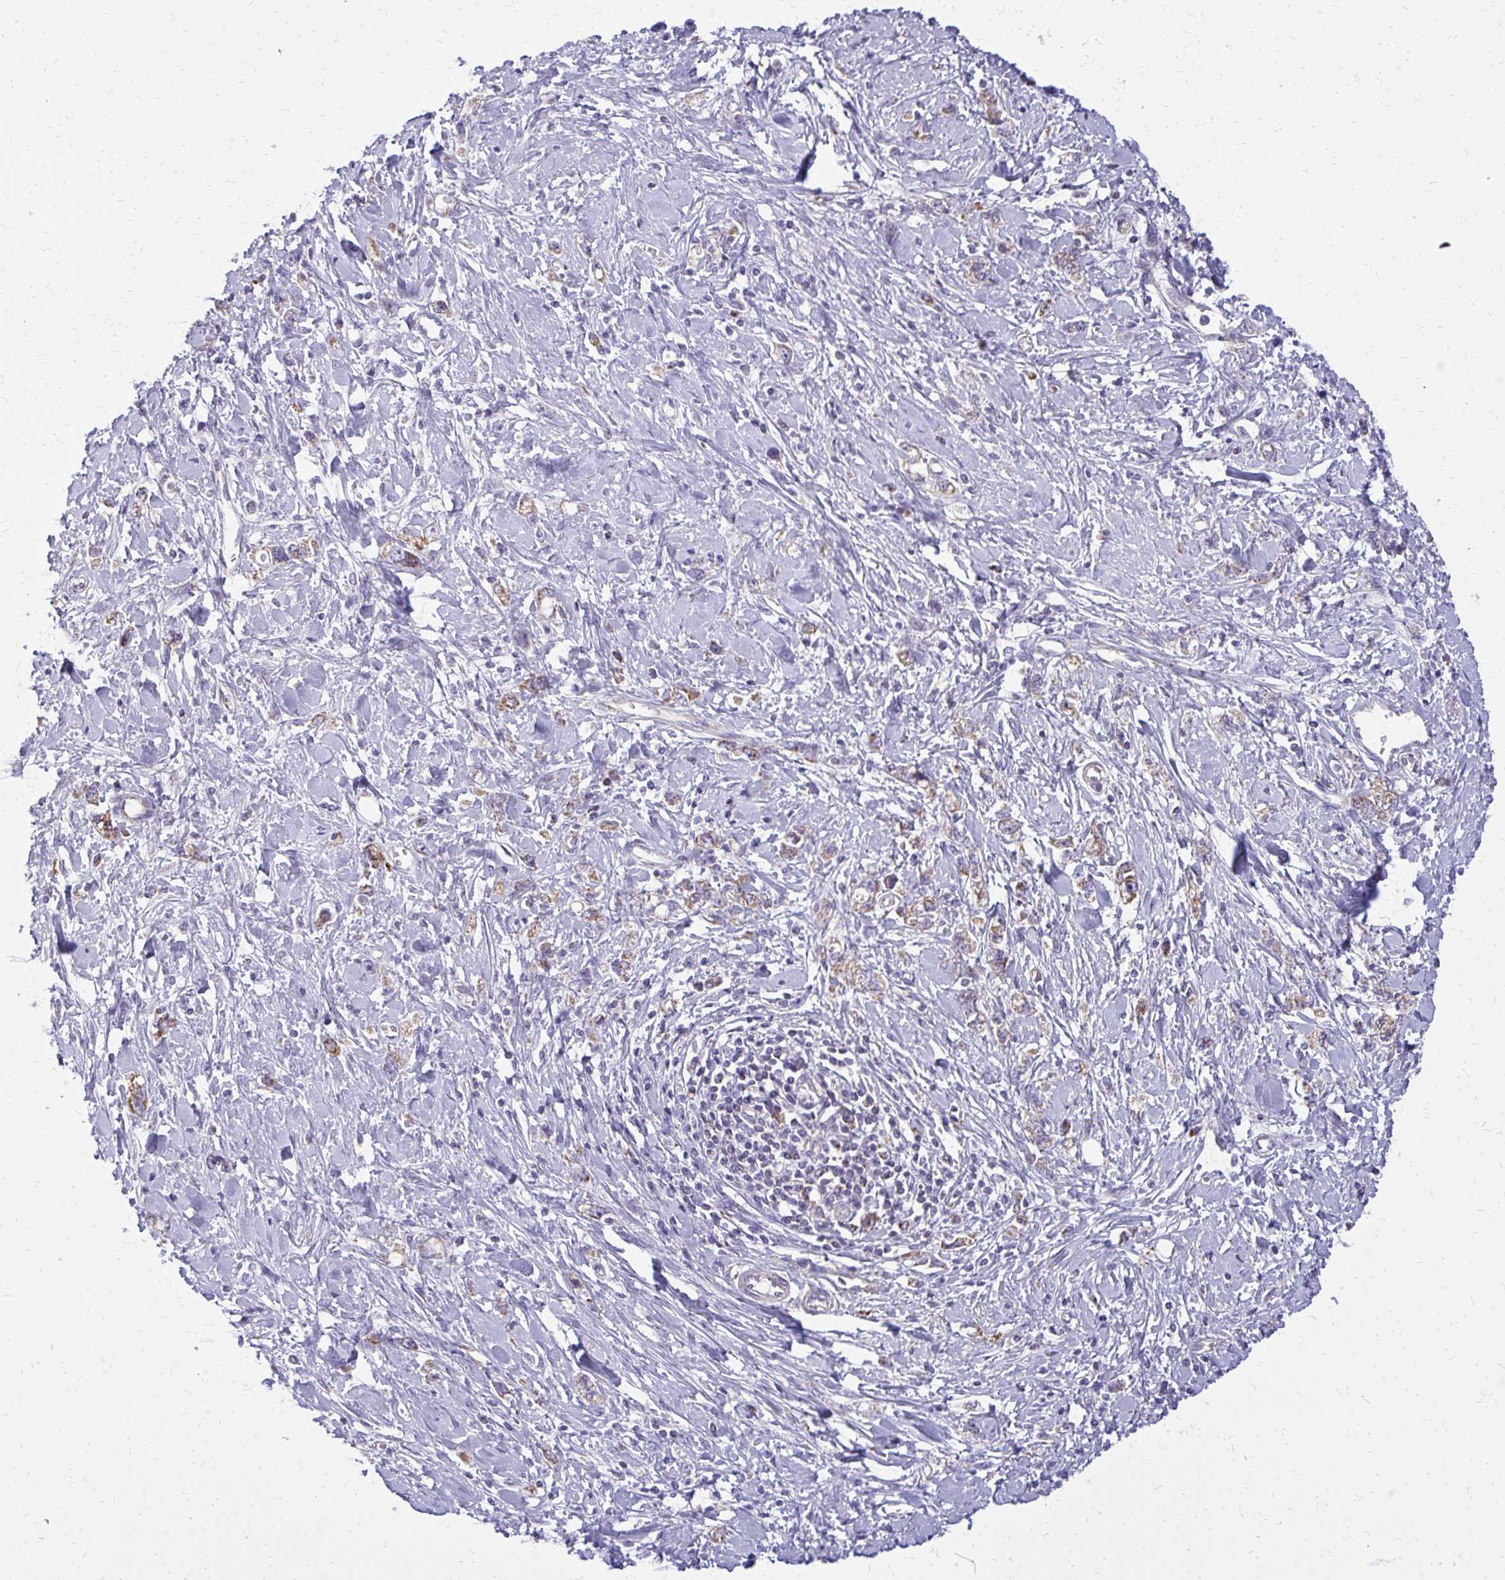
{"staining": {"intensity": "moderate", "quantity": ">75%", "location": "cytoplasmic/membranous"}, "tissue": "stomach cancer", "cell_type": "Tumor cells", "image_type": "cancer", "snomed": [{"axis": "morphology", "description": "Adenocarcinoma, NOS"}, {"axis": "topography", "description": "Stomach"}], "caption": "Moderate cytoplasmic/membranous positivity for a protein is present in about >75% of tumor cells of stomach cancer (adenocarcinoma) using immunohistochemistry.", "gene": "IFIT1", "patient": {"sex": "female", "age": 76}}